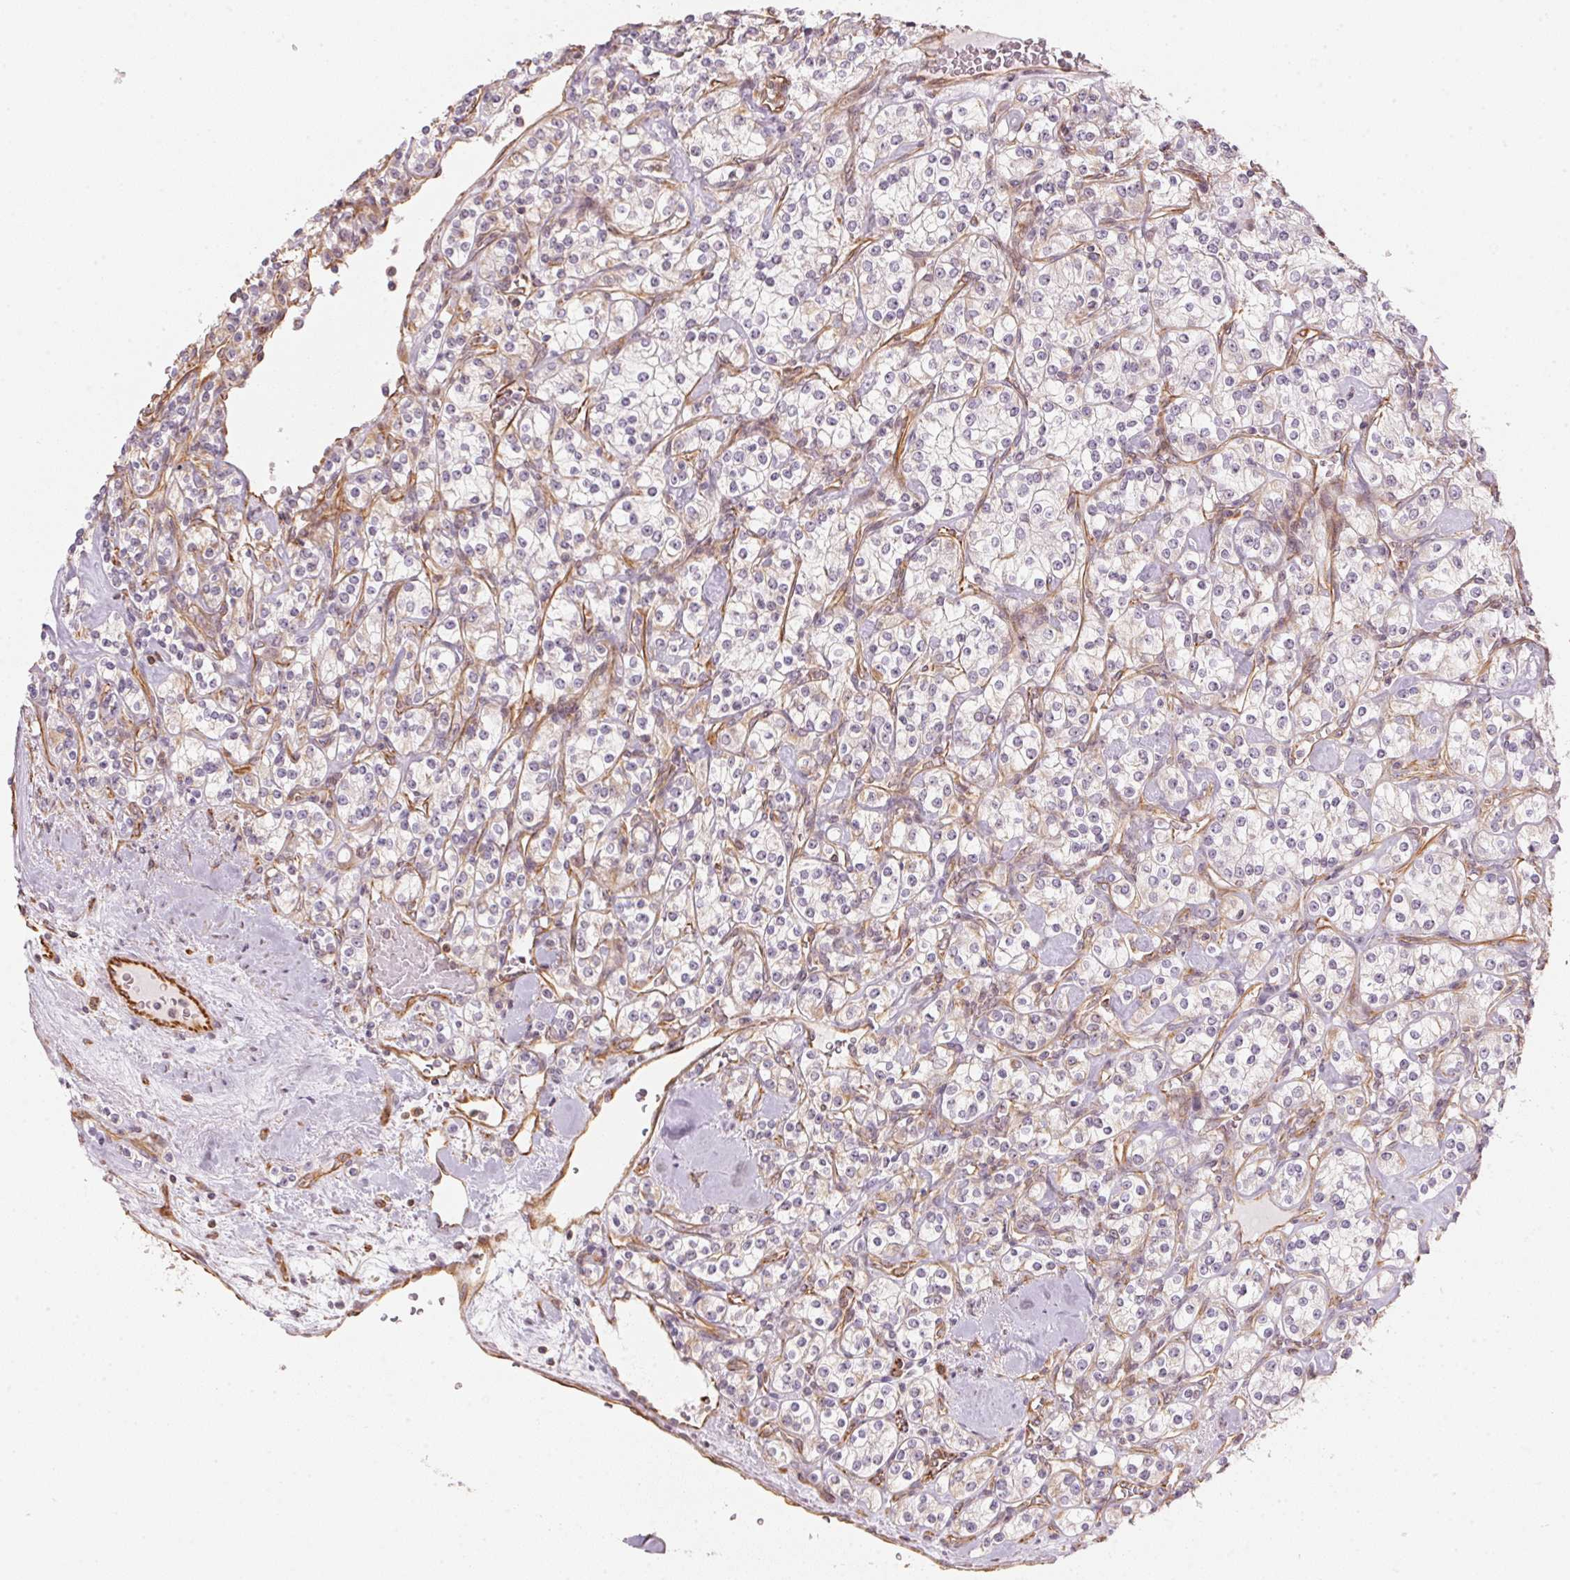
{"staining": {"intensity": "negative", "quantity": "none", "location": "none"}, "tissue": "renal cancer", "cell_type": "Tumor cells", "image_type": "cancer", "snomed": [{"axis": "morphology", "description": "Adenocarcinoma, NOS"}, {"axis": "topography", "description": "Kidney"}], "caption": "Immunohistochemical staining of human renal adenocarcinoma displays no significant expression in tumor cells.", "gene": "FOXR2", "patient": {"sex": "male", "age": 77}}